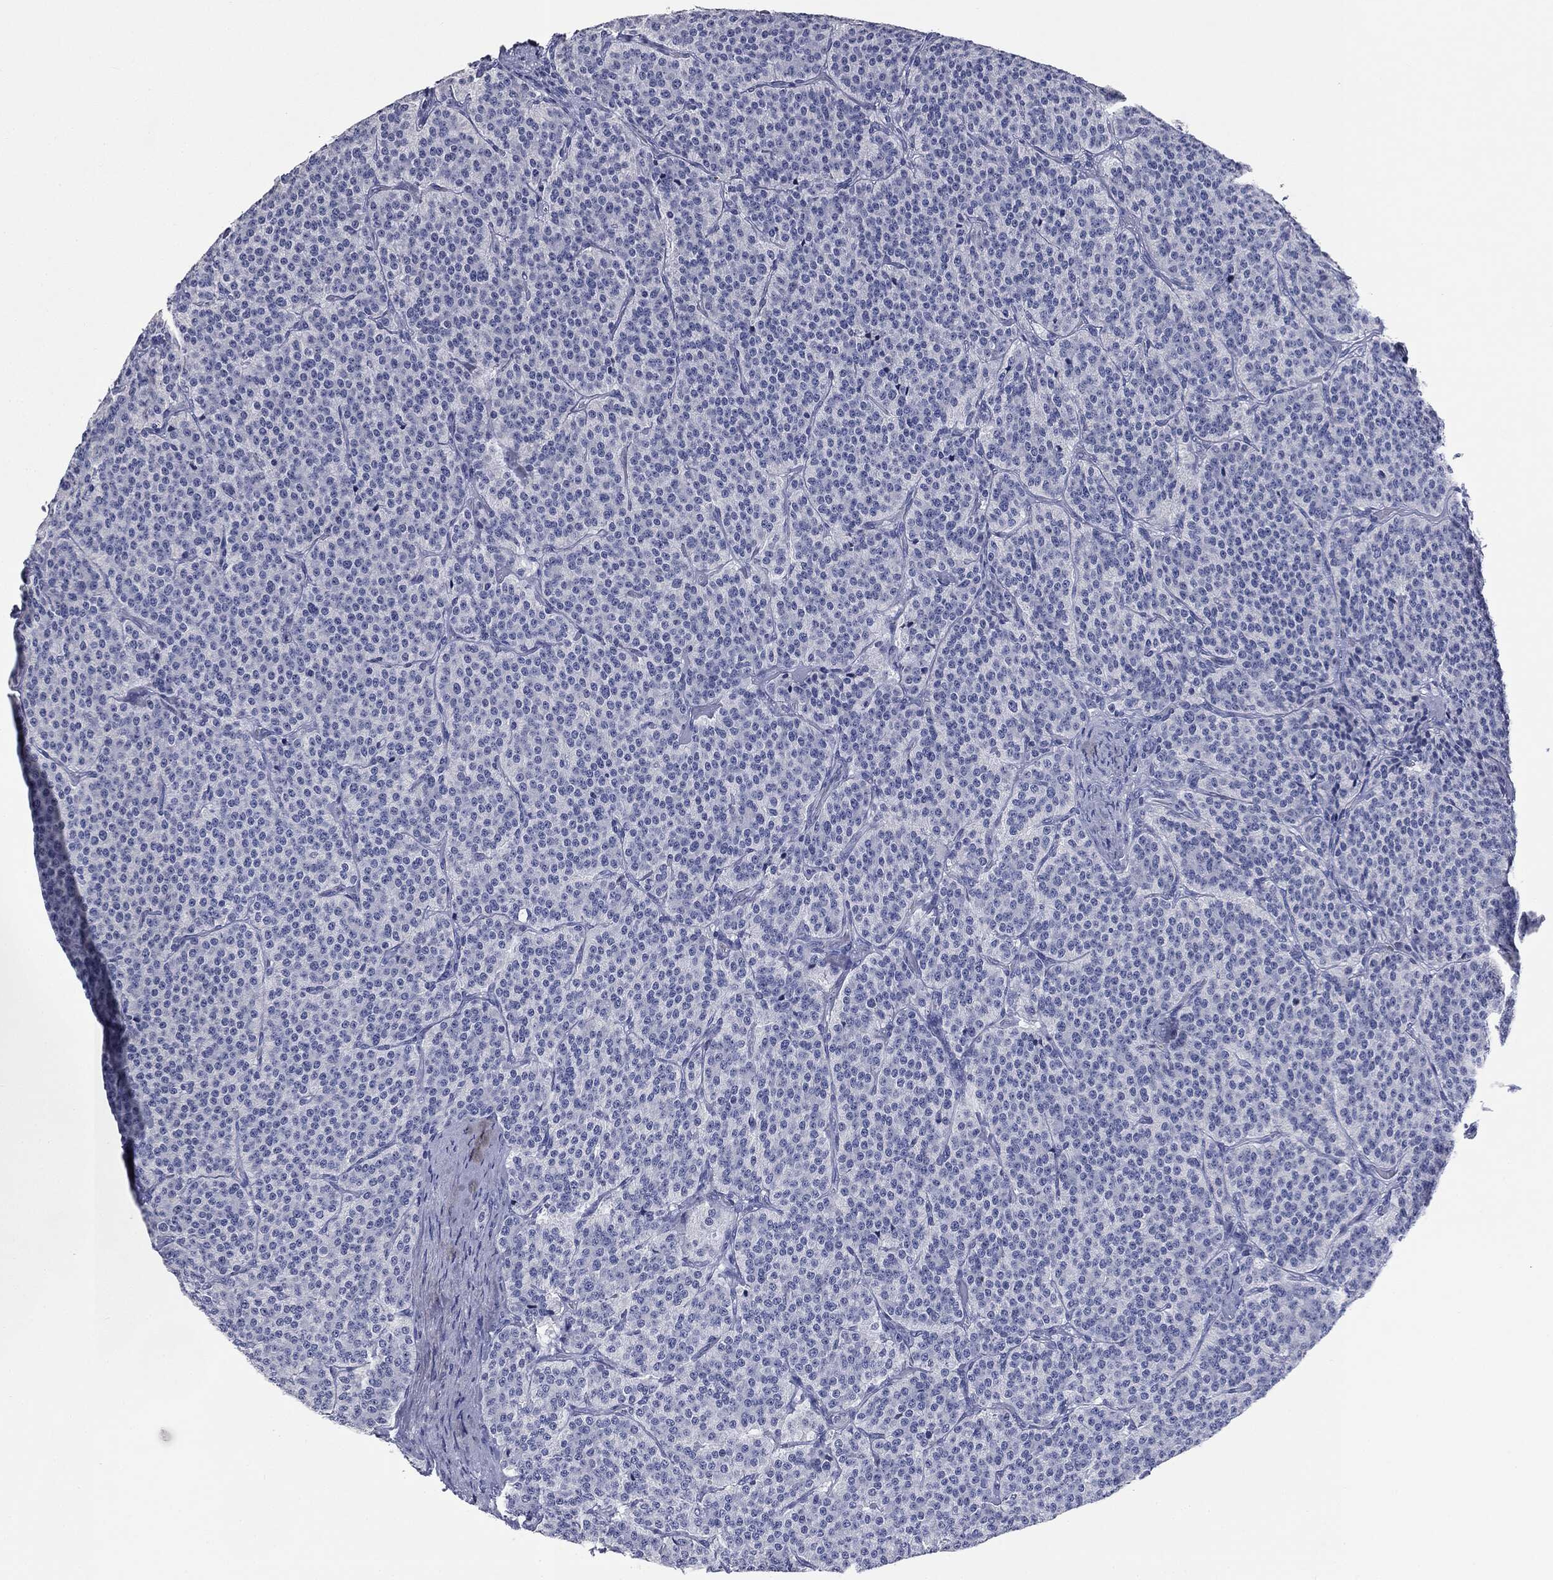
{"staining": {"intensity": "negative", "quantity": "none", "location": "none"}, "tissue": "carcinoid", "cell_type": "Tumor cells", "image_type": "cancer", "snomed": [{"axis": "morphology", "description": "Carcinoid, malignant, NOS"}, {"axis": "topography", "description": "Small intestine"}], "caption": "Micrograph shows no significant protein positivity in tumor cells of carcinoid. (DAB (3,3'-diaminobenzidine) immunohistochemistry, high magnification).", "gene": "ATP2A1", "patient": {"sex": "female", "age": 58}}